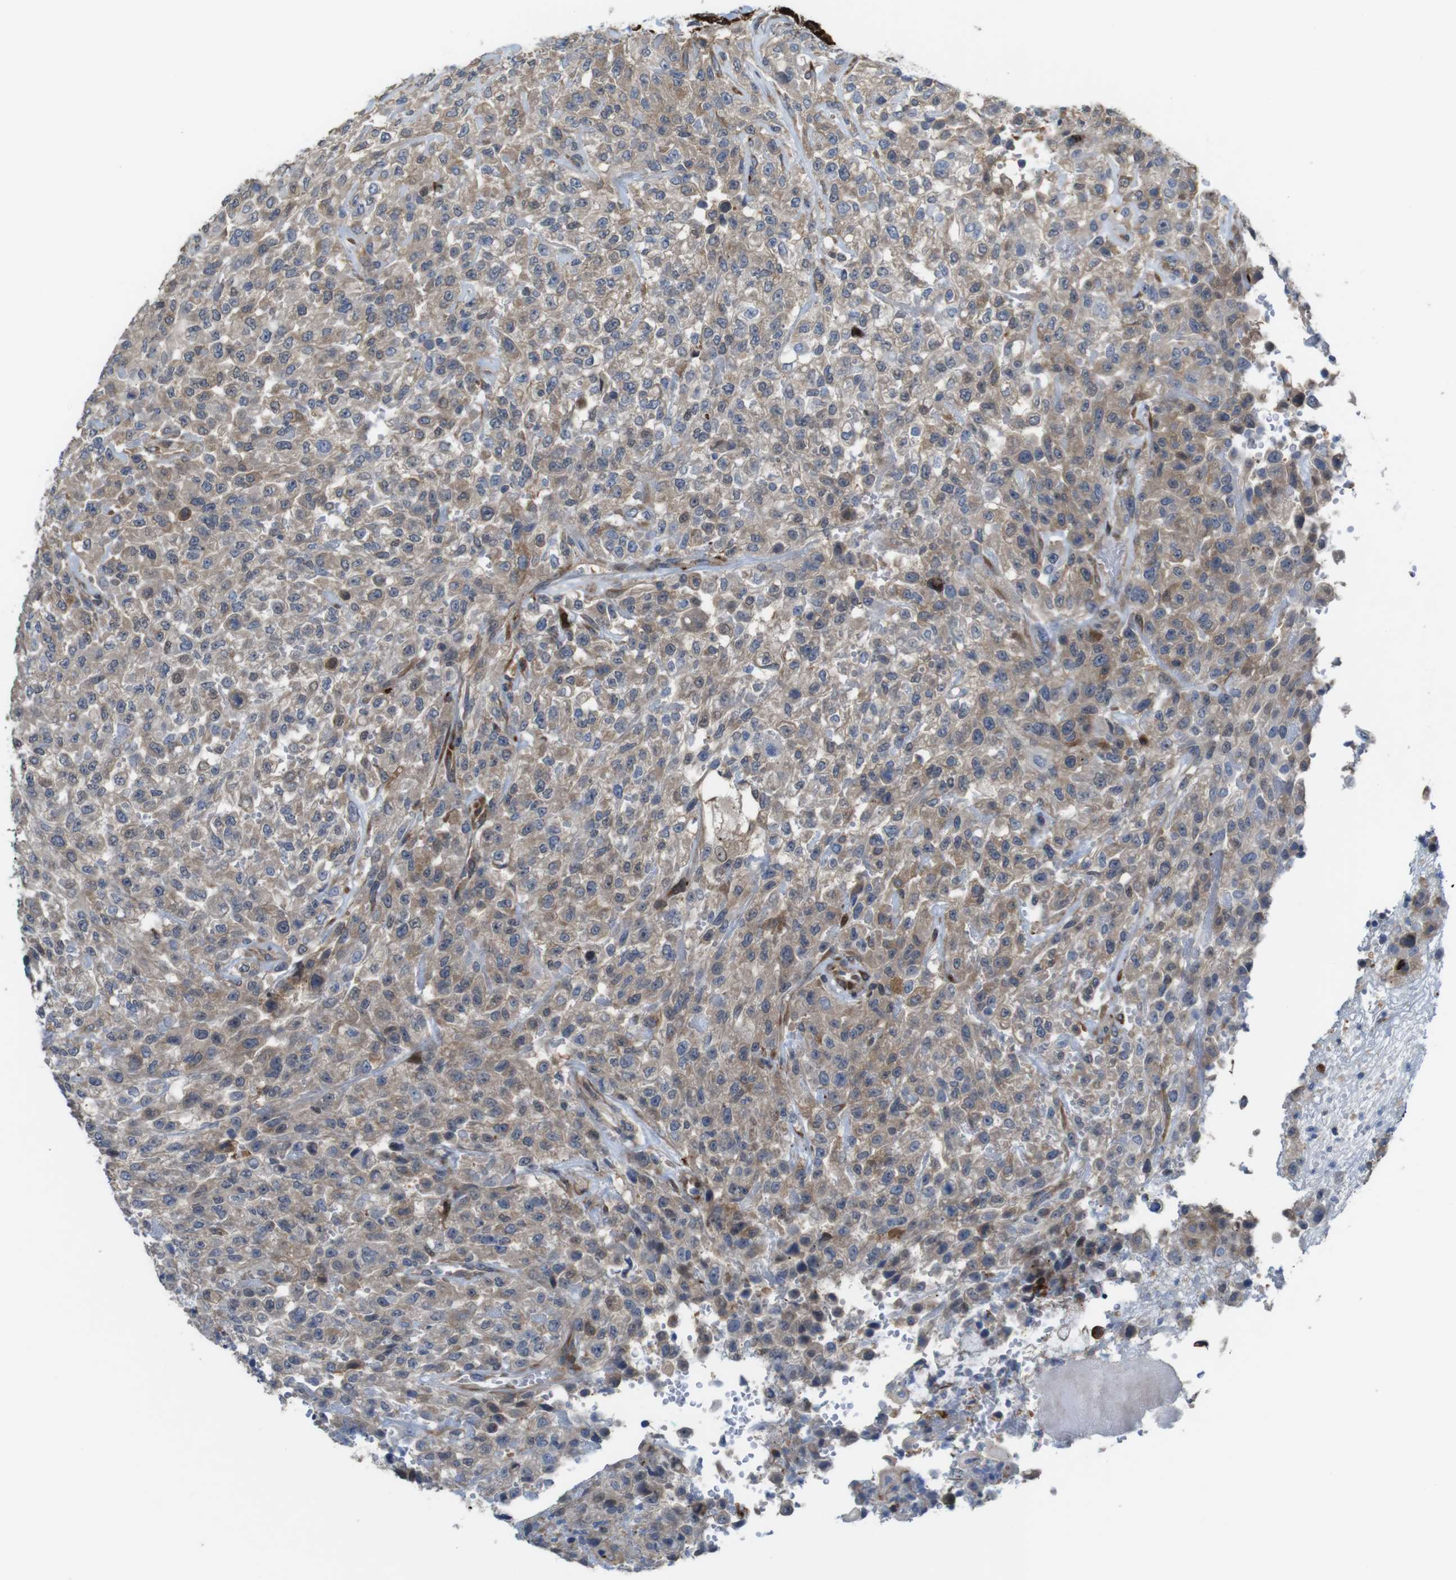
{"staining": {"intensity": "weak", "quantity": ">75%", "location": "cytoplasmic/membranous"}, "tissue": "urothelial cancer", "cell_type": "Tumor cells", "image_type": "cancer", "snomed": [{"axis": "morphology", "description": "Urothelial carcinoma, High grade"}, {"axis": "topography", "description": "Urinary bladder"}], "caption": "The immunohistochemical stain highlights weak cytoplasmic/membranous staining in tumor cells of high-grade urothelial carcinoma tissue. (DAB IHC, brown staining for protein, blue staining for nuclei).", "gene": "PCOLCE2", "patient": {"sex": "male", "age": 46}}